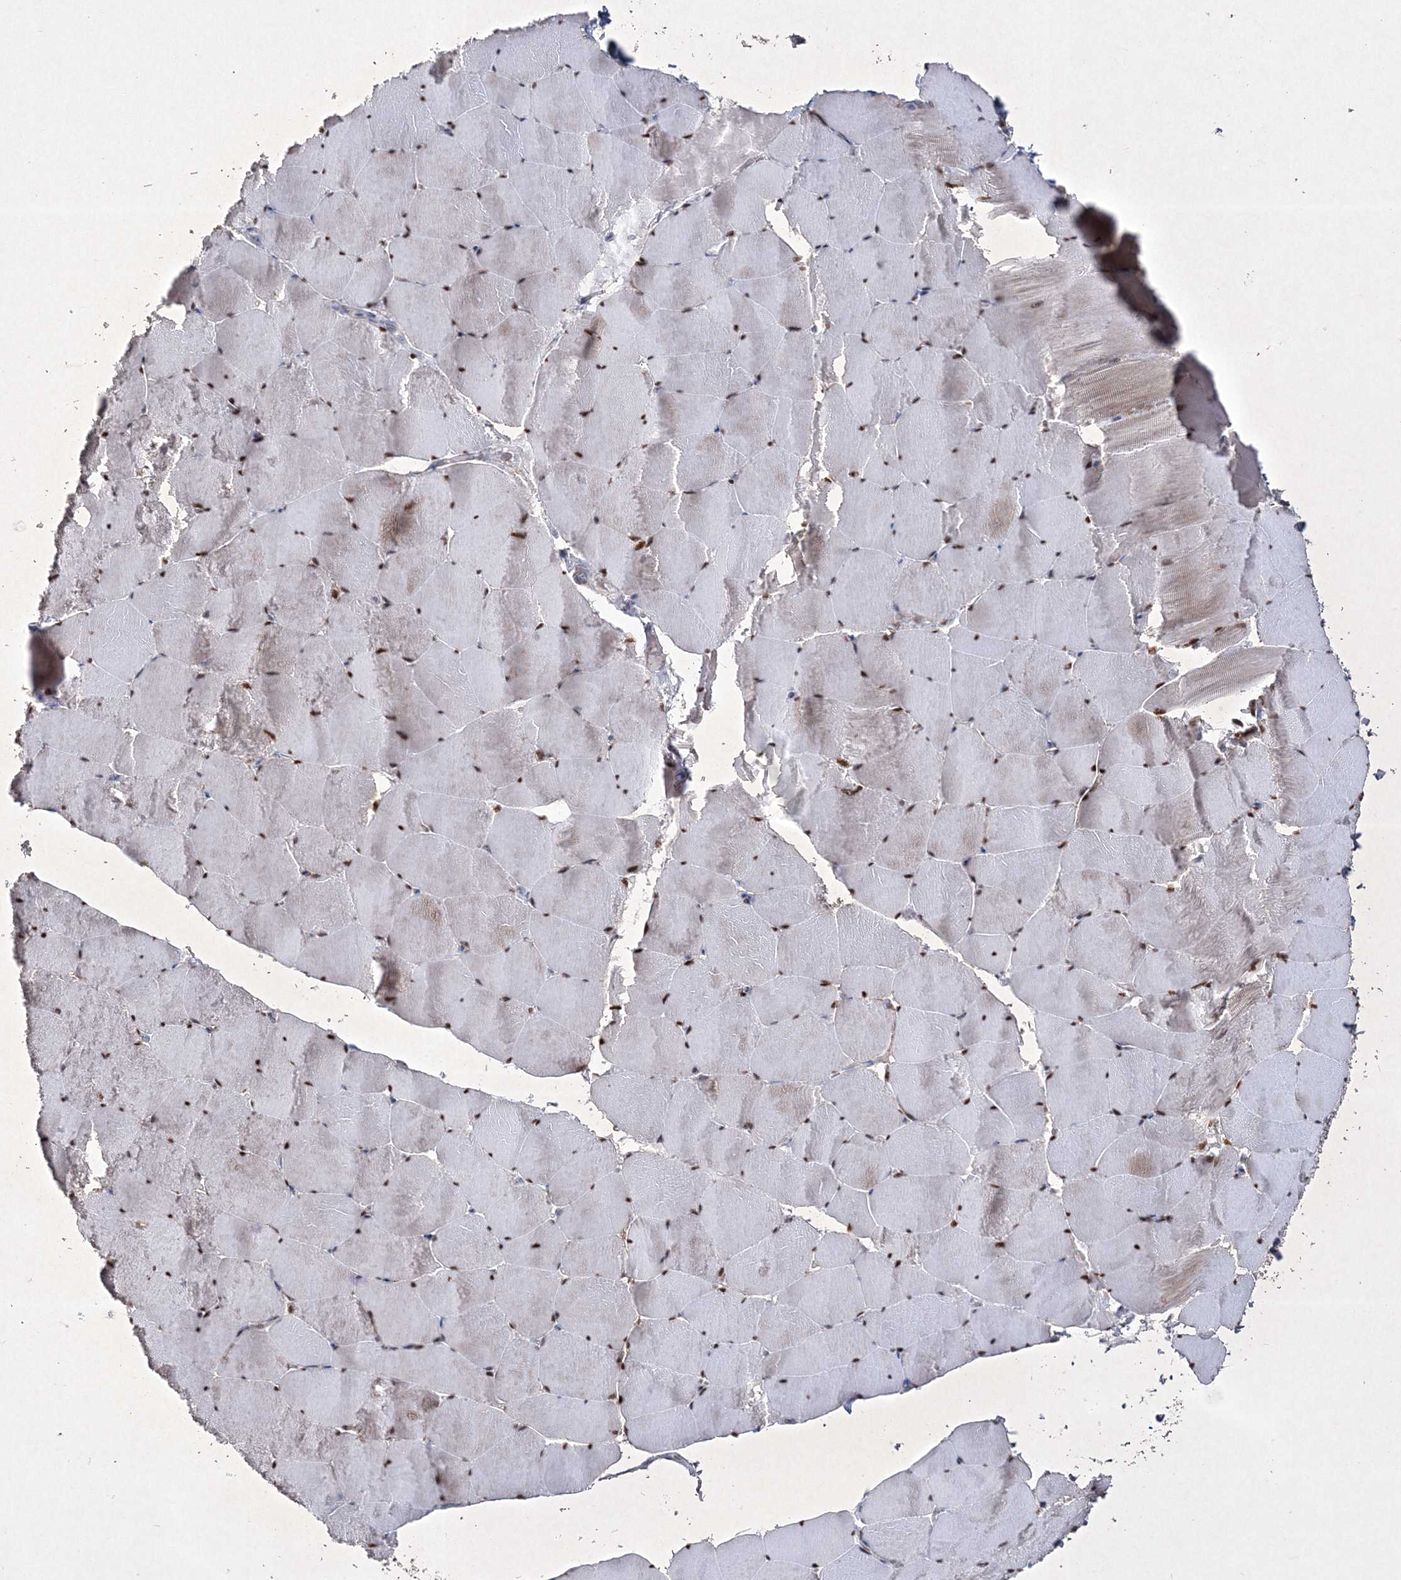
{"staining": {"intensity": "moderate", "quantity": ">75%", "location": "nuclear"}, "tissue": "skeletal muscle", "cell_type": "Myocytes", "image_type": "normal", "snomed": [{"axis": "morphology", "description": "Normal tissue, NOS"}, {"axis": "topography", "description": "Skeletal muscle"}], "caption": "This is a histology image of IHC staining of unremarkable skeletal muscle, which shows moderate expression in the nuclear of myocytes.", "gene": "RICTOR", "patient": {"sex": "male", "age": 62}}